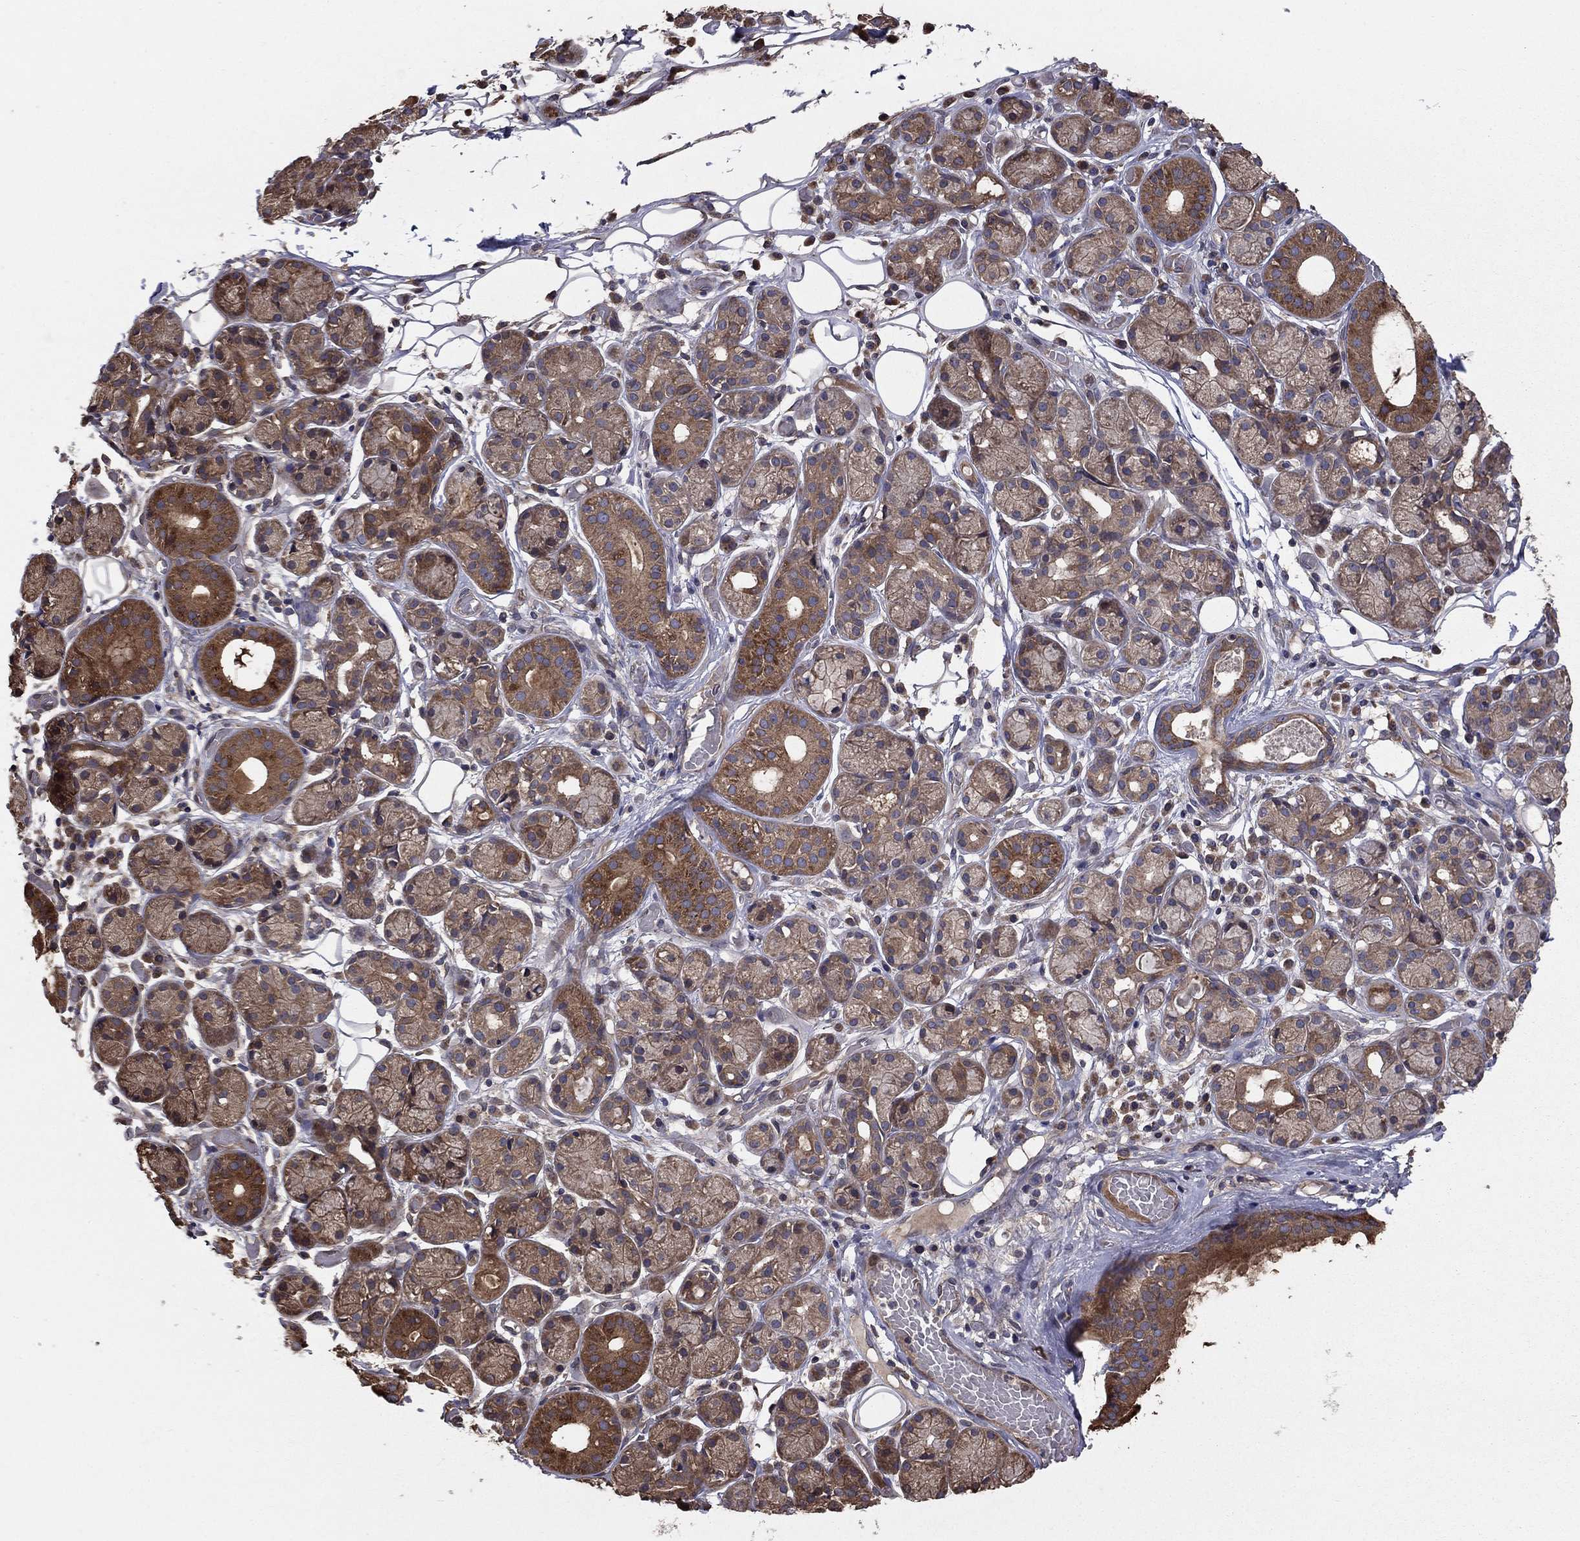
{"staining": {"intensity": "moderate", "quantity": "25%-75%", "location": "cytoplasmic/membranous"}, "tissue": "salivary gland", "cell_type": "Glandular cells", "image_type": "normal", "snomed": [{"axis": "morphology", "description": "Normal tissue, NOS"}, {"axis": "topography", "description": "Salivary gland"}, {"axis": "topography", "description": "Peripheral nerve tissue"}], "caption": "An IHC micrograph of unremarkable tissue is shown. Protein staining in brown highlights moderate cytoplasmic/membranous positivity in salivary gland within glandular cells.", "gene": "BABAM2", "patient": {"sex": "male", "age": 71}}